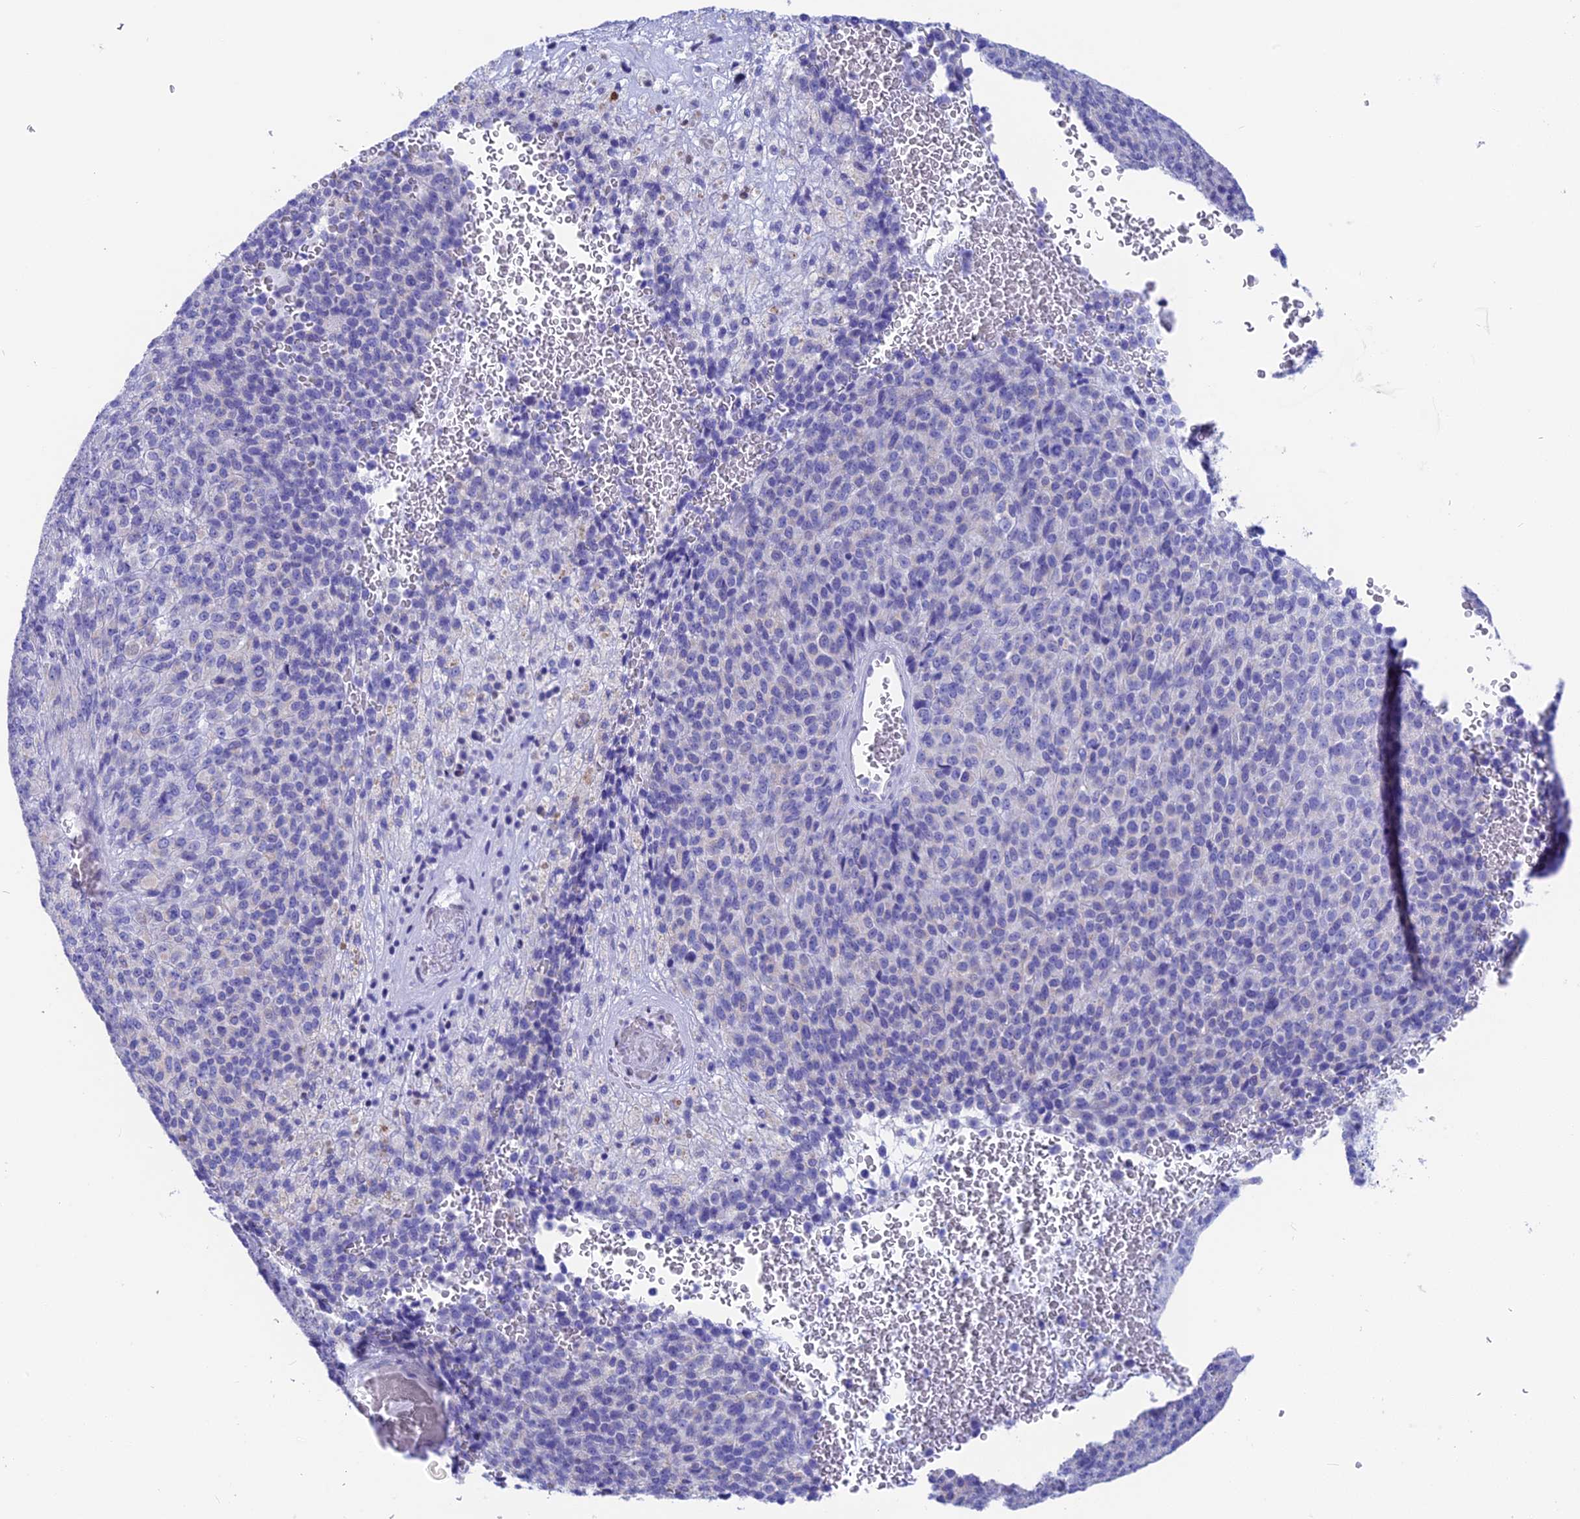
{"staining": {"intensity": "negative", "quantity": "none", "location": "none"}, "tissue": "melanoma", "cell_type": "Tumor cells", "image_type": "cancer", "snomed": [{"axis": "morphology", "description": "Malignant melanoma, Metastatic site"}, {"axis": "topography", "description": "Brain"}], "caption": "Immunohistochemical staining of melanoma demonstrates no significant positivity in tumor cells.", "gene": "GNGT2", "patient": {"sex": "female", "age": 56}}